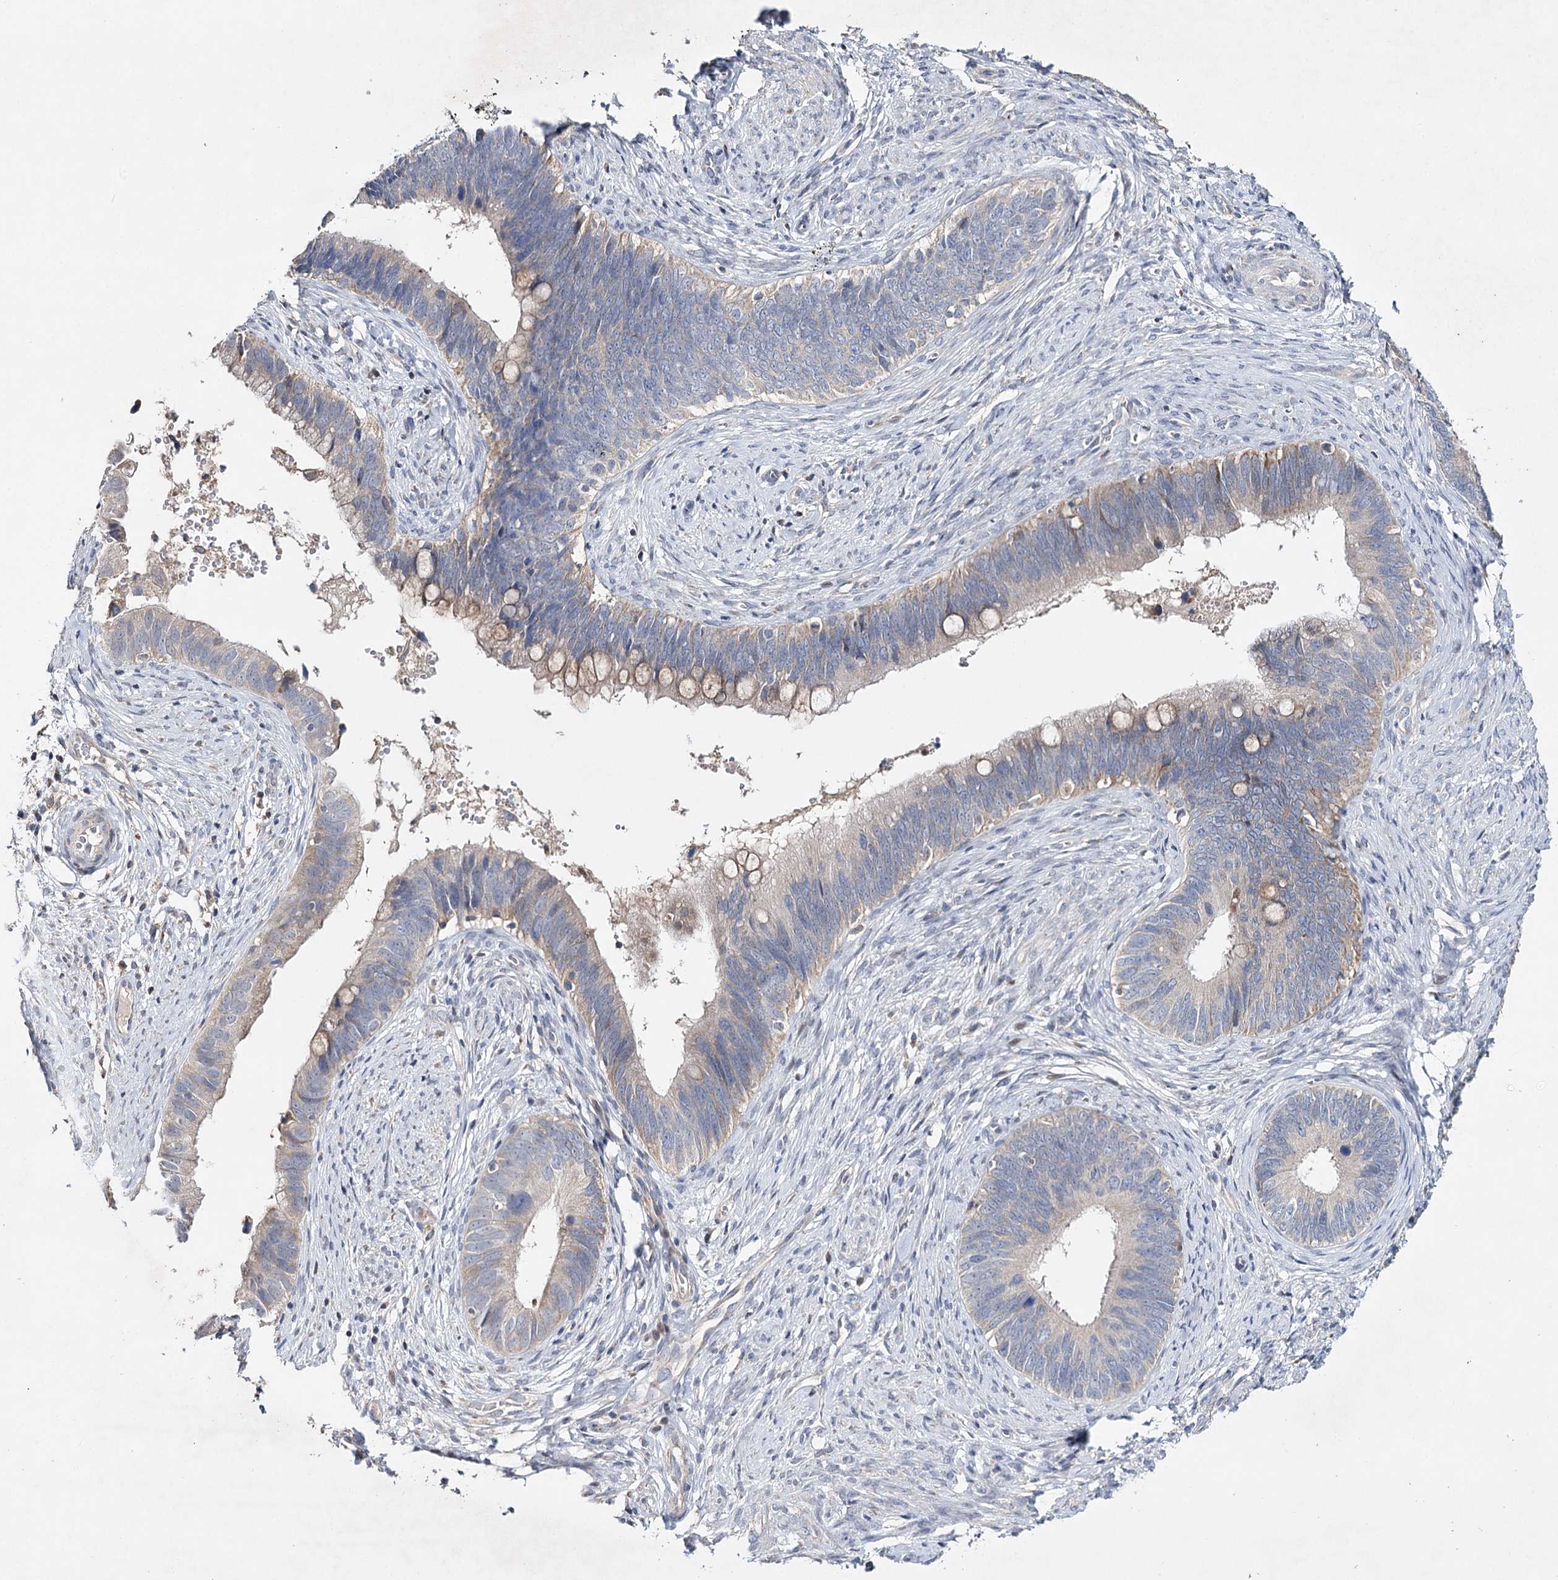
{"staining": {"intensity": "weak", "quantity": ">75%", "location": "cytoplasmic/membranous"}, "tissue": "cervical cancer", "cell_type": "Tumor cells", "image_type": "cancer", "snomed": [{"axis": "morphology", "description": "Adenocarcinoma, NOS"}, {"axis": "topography", "description": "Cervix"}], "caption": "This photomicrograph displays IHC staining of human cervical cancer, with low weak cytoplasmic/membranous expression in about >75% of tumor cells.", "gene": "CFAP46", "patient": {"sex": "female", "age": 42}}